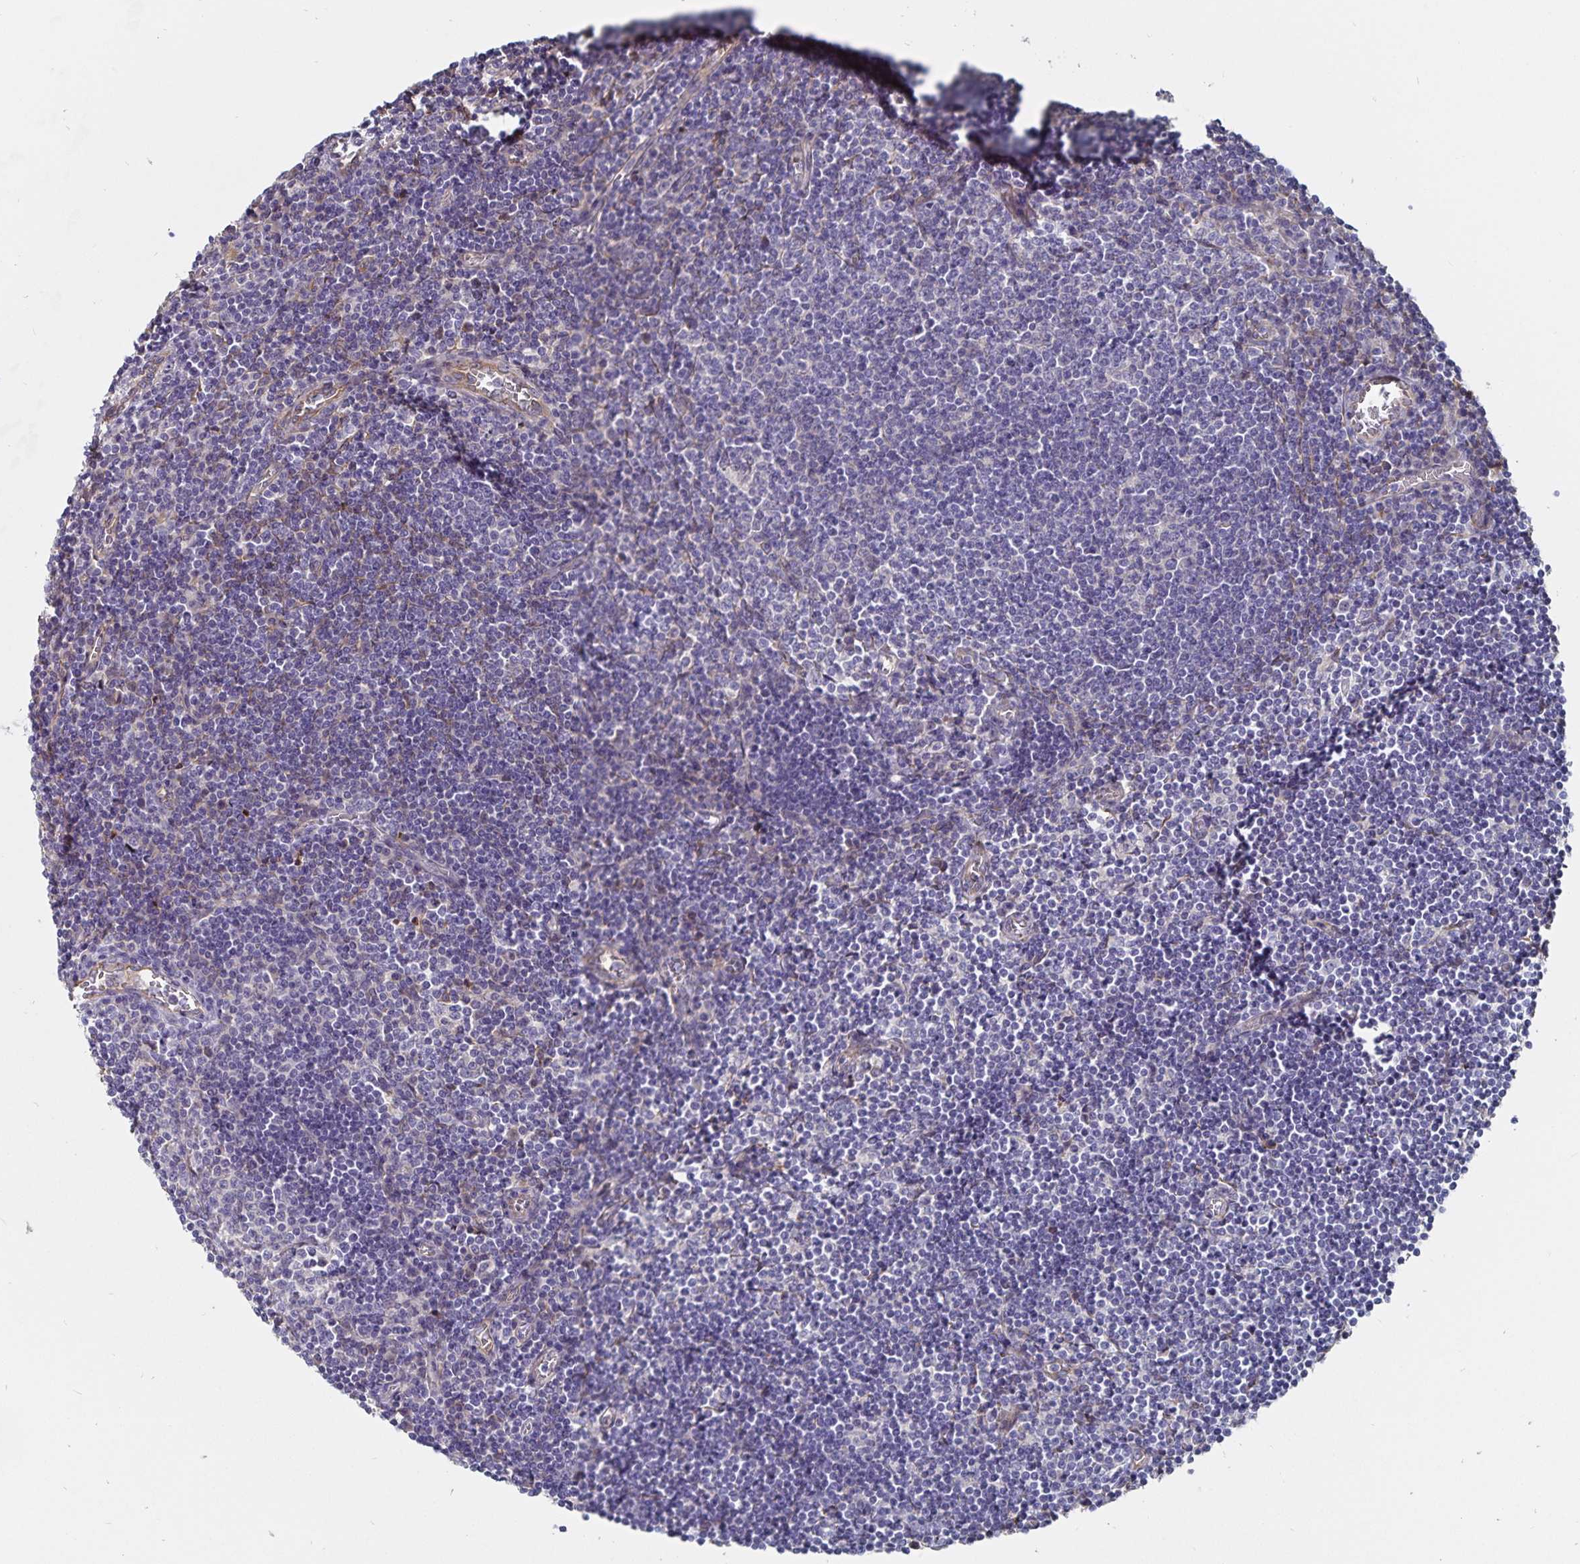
{"staining": {"intensity": "negative", "quantity": "none", "location": "none"}, "tissue": "lymph node", "cell_type": "Germinal center cells", "image_type": "normal", "snomed": [{"axis": "morphology", "description": "Normal tissue, NOS"}, {"axis": "topography", "description": "Lymph node"}], "caption": "Germinal center cells are negative for protein expression in normal human lymph node. The staining is performed using DAB (3,3'-diaminobenzidine) brown chromogen with nuclei counter-stained in using hematoxylin.", "gene": "SSTR1", "patient": {"sex": "male", "age": 67}}